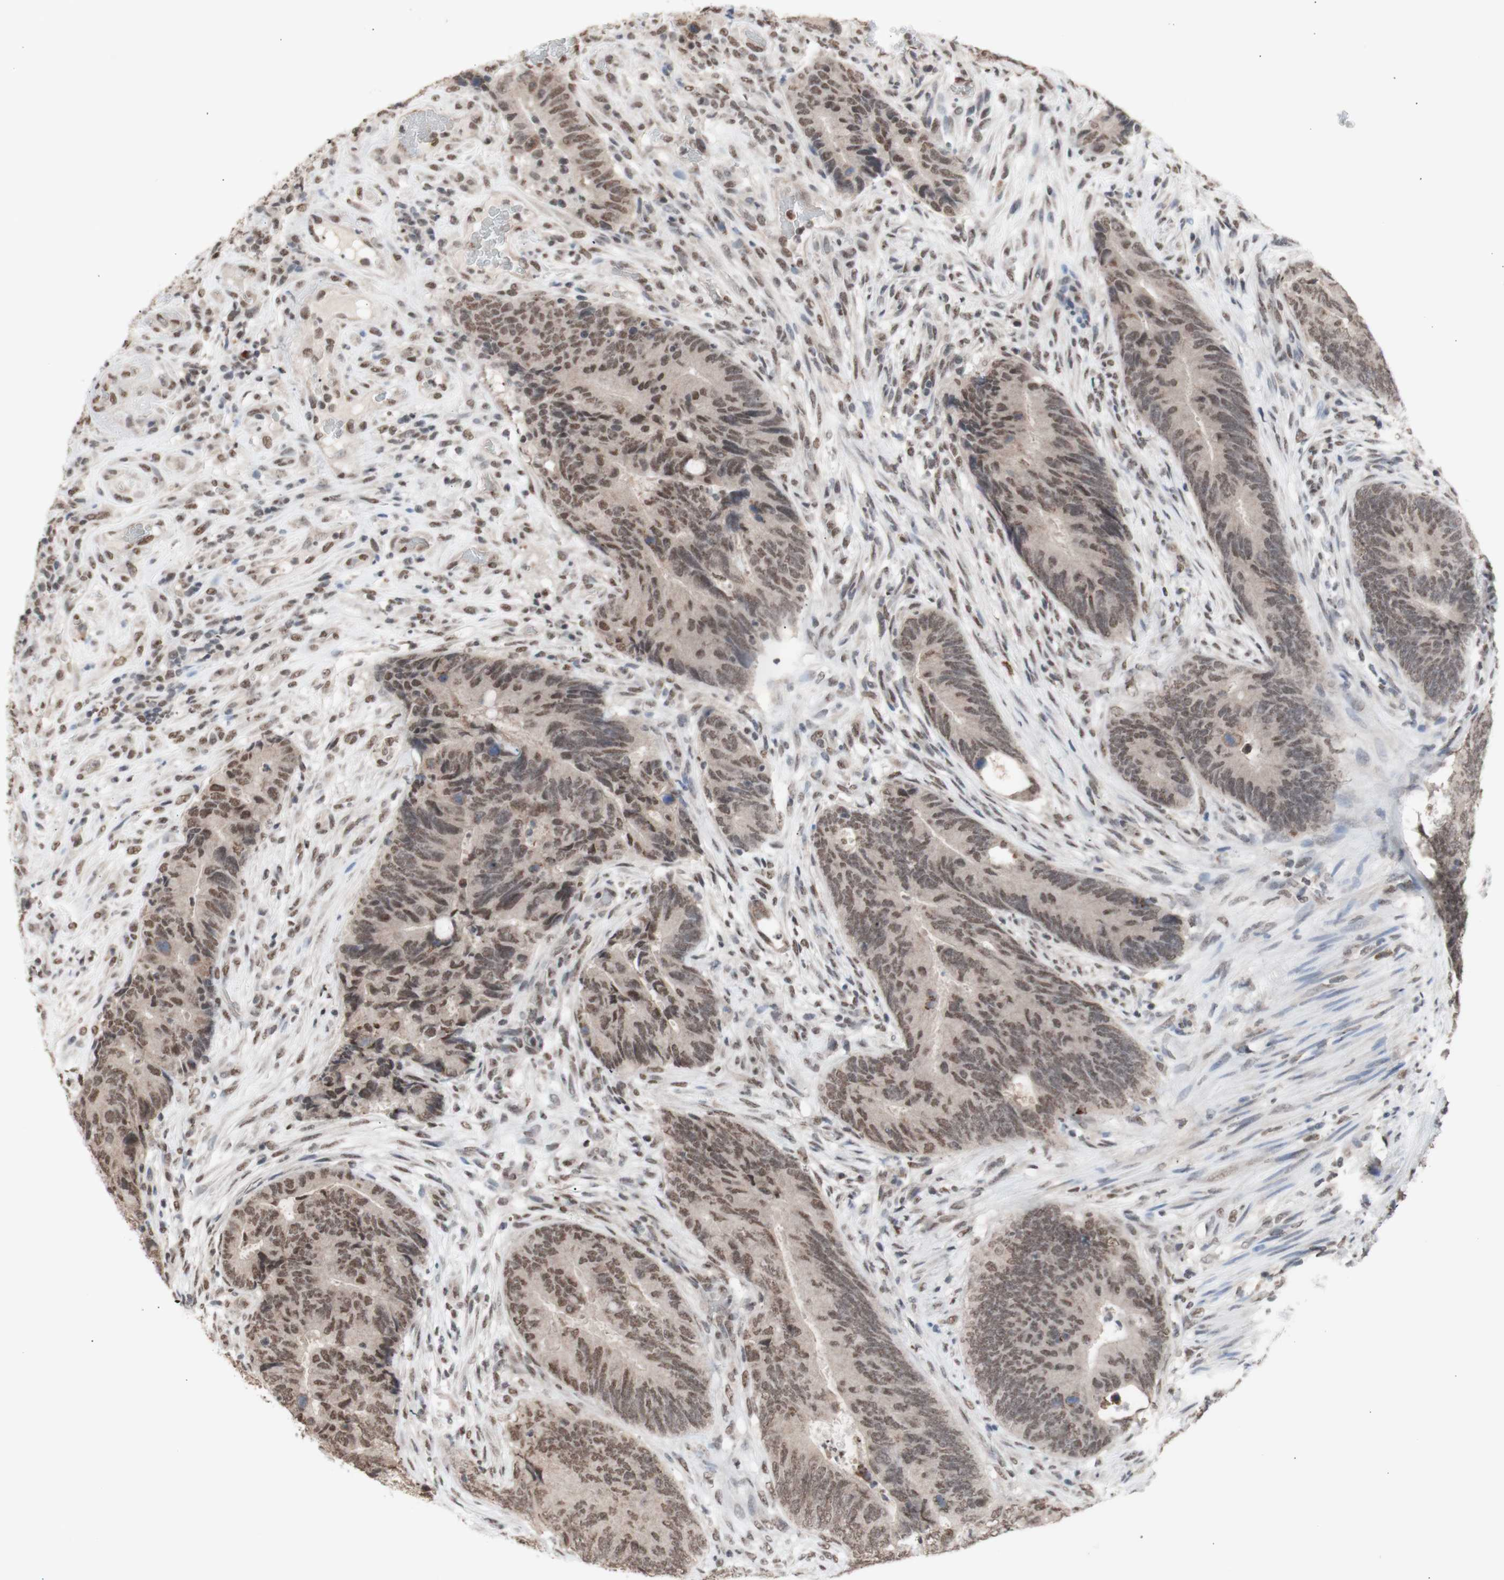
{"staining": {"intensity": "moderate", "quantity": ">75%", "location": "nuclear"}, "tissue": "colorectal cancer", "cell_type": "Tumor cells", "image_type": "cancer", "snomed": [{"axis": "morphology", "description": "Normal tissue, NOS"}, {"axis": "morphology", "description": "Adenocarcinoma, NOS"}, {"axis": "topography", "description": "Colon"}], "caption": "This image shows IHC staining of human adenocarcinoma (colorectal), with medium moderate nuclear positivity in about >75% of tumor cells.", "gene": "SFPQ", "patient": {"sex": "male", "age": 56}}